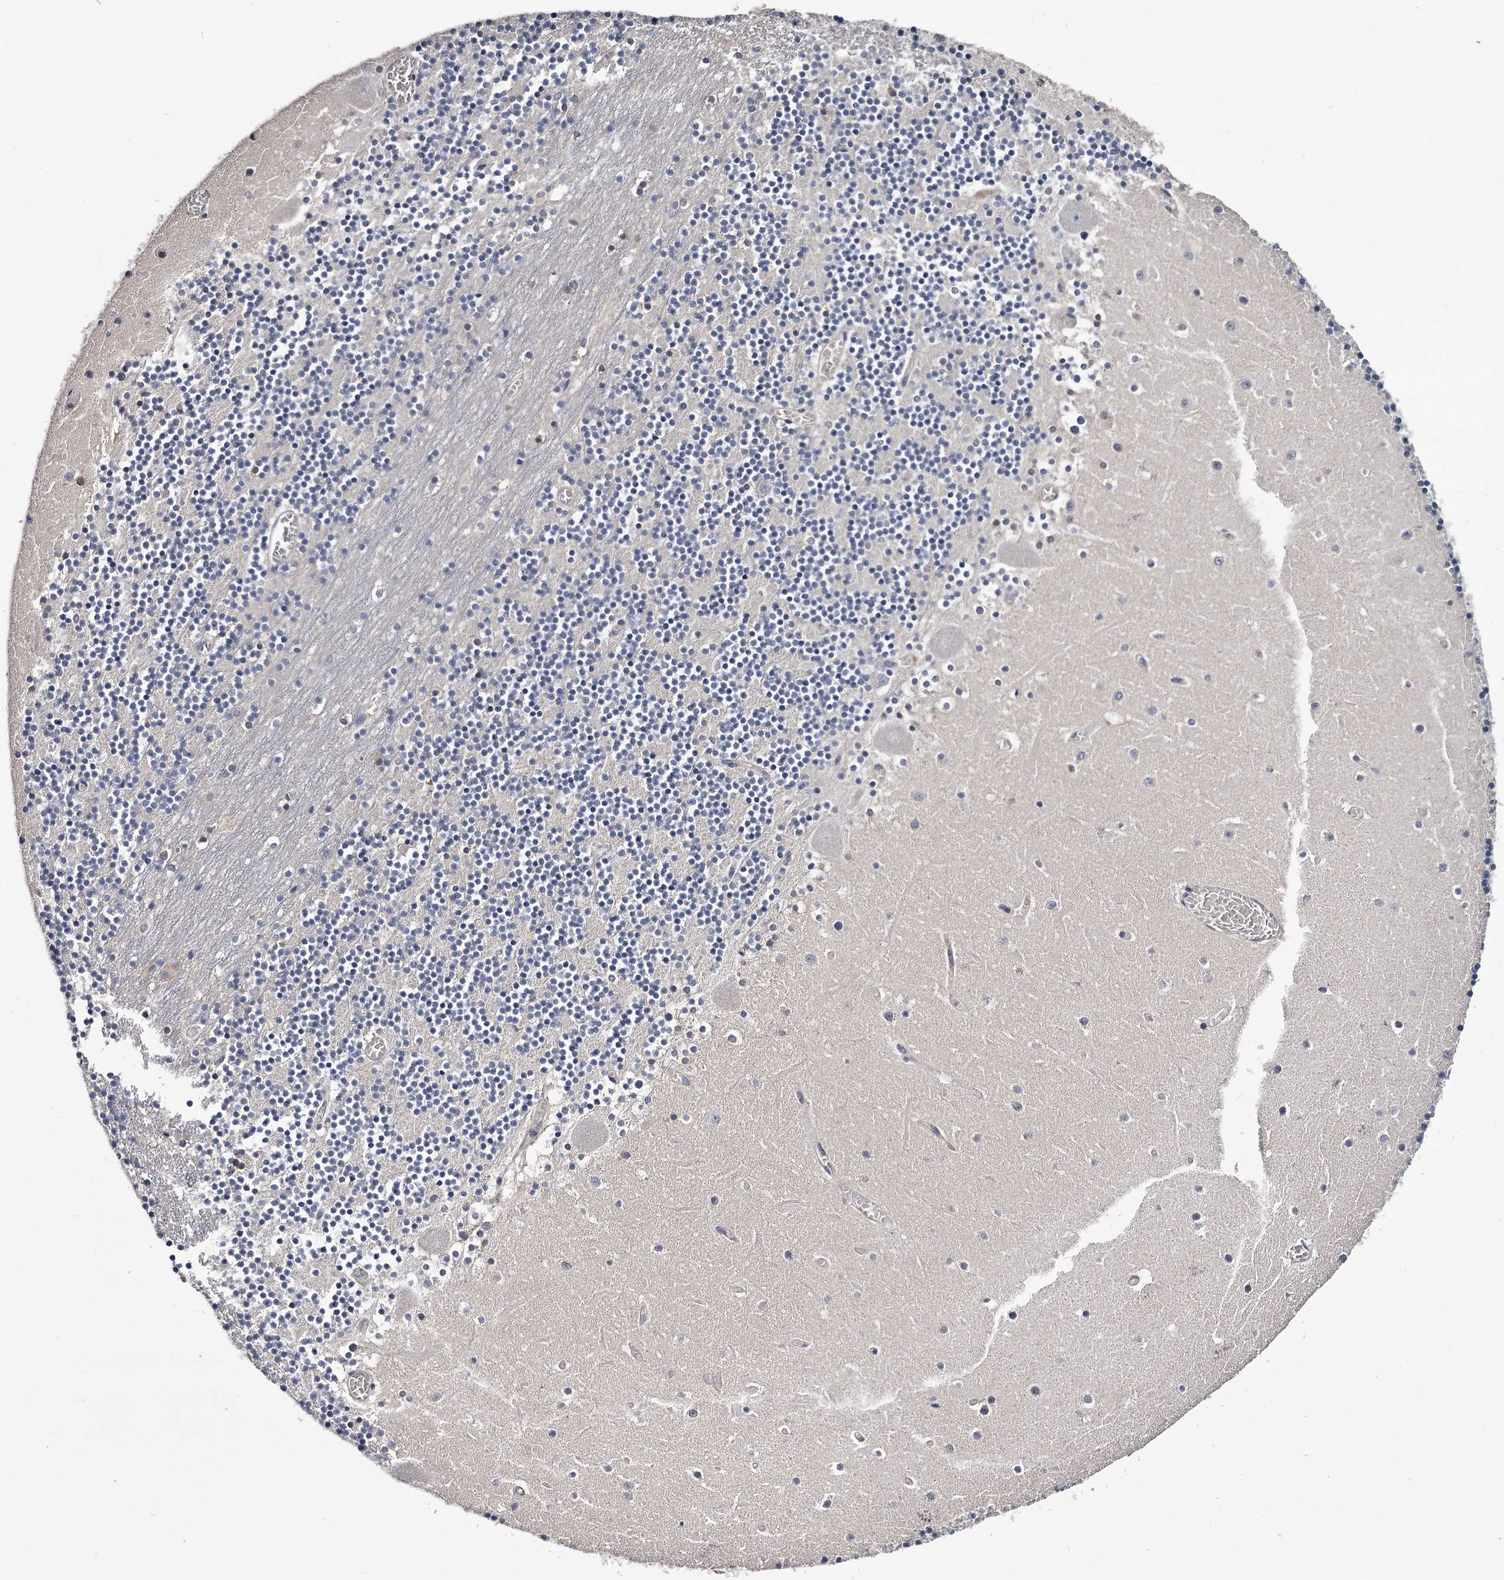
{"staining": {"intensity": "negative", "quantity": "none", "location": "none"}, "tissue": "cerebellum", "cell_type": "Cells in granular layer", "image_type": "normal", "snomed": [{"axis": "morphology", "description": "Normal tissue, NOS"}, {"axis": "topography", "description": "Cerebellum"}], "caption": "This is an immunohistochemistry histopathology image of unremarkable cerebellum. There is no expression in cells in granular layer.", "gene": "GSTO1", "patient": {"sex": "female", "age": 28}}